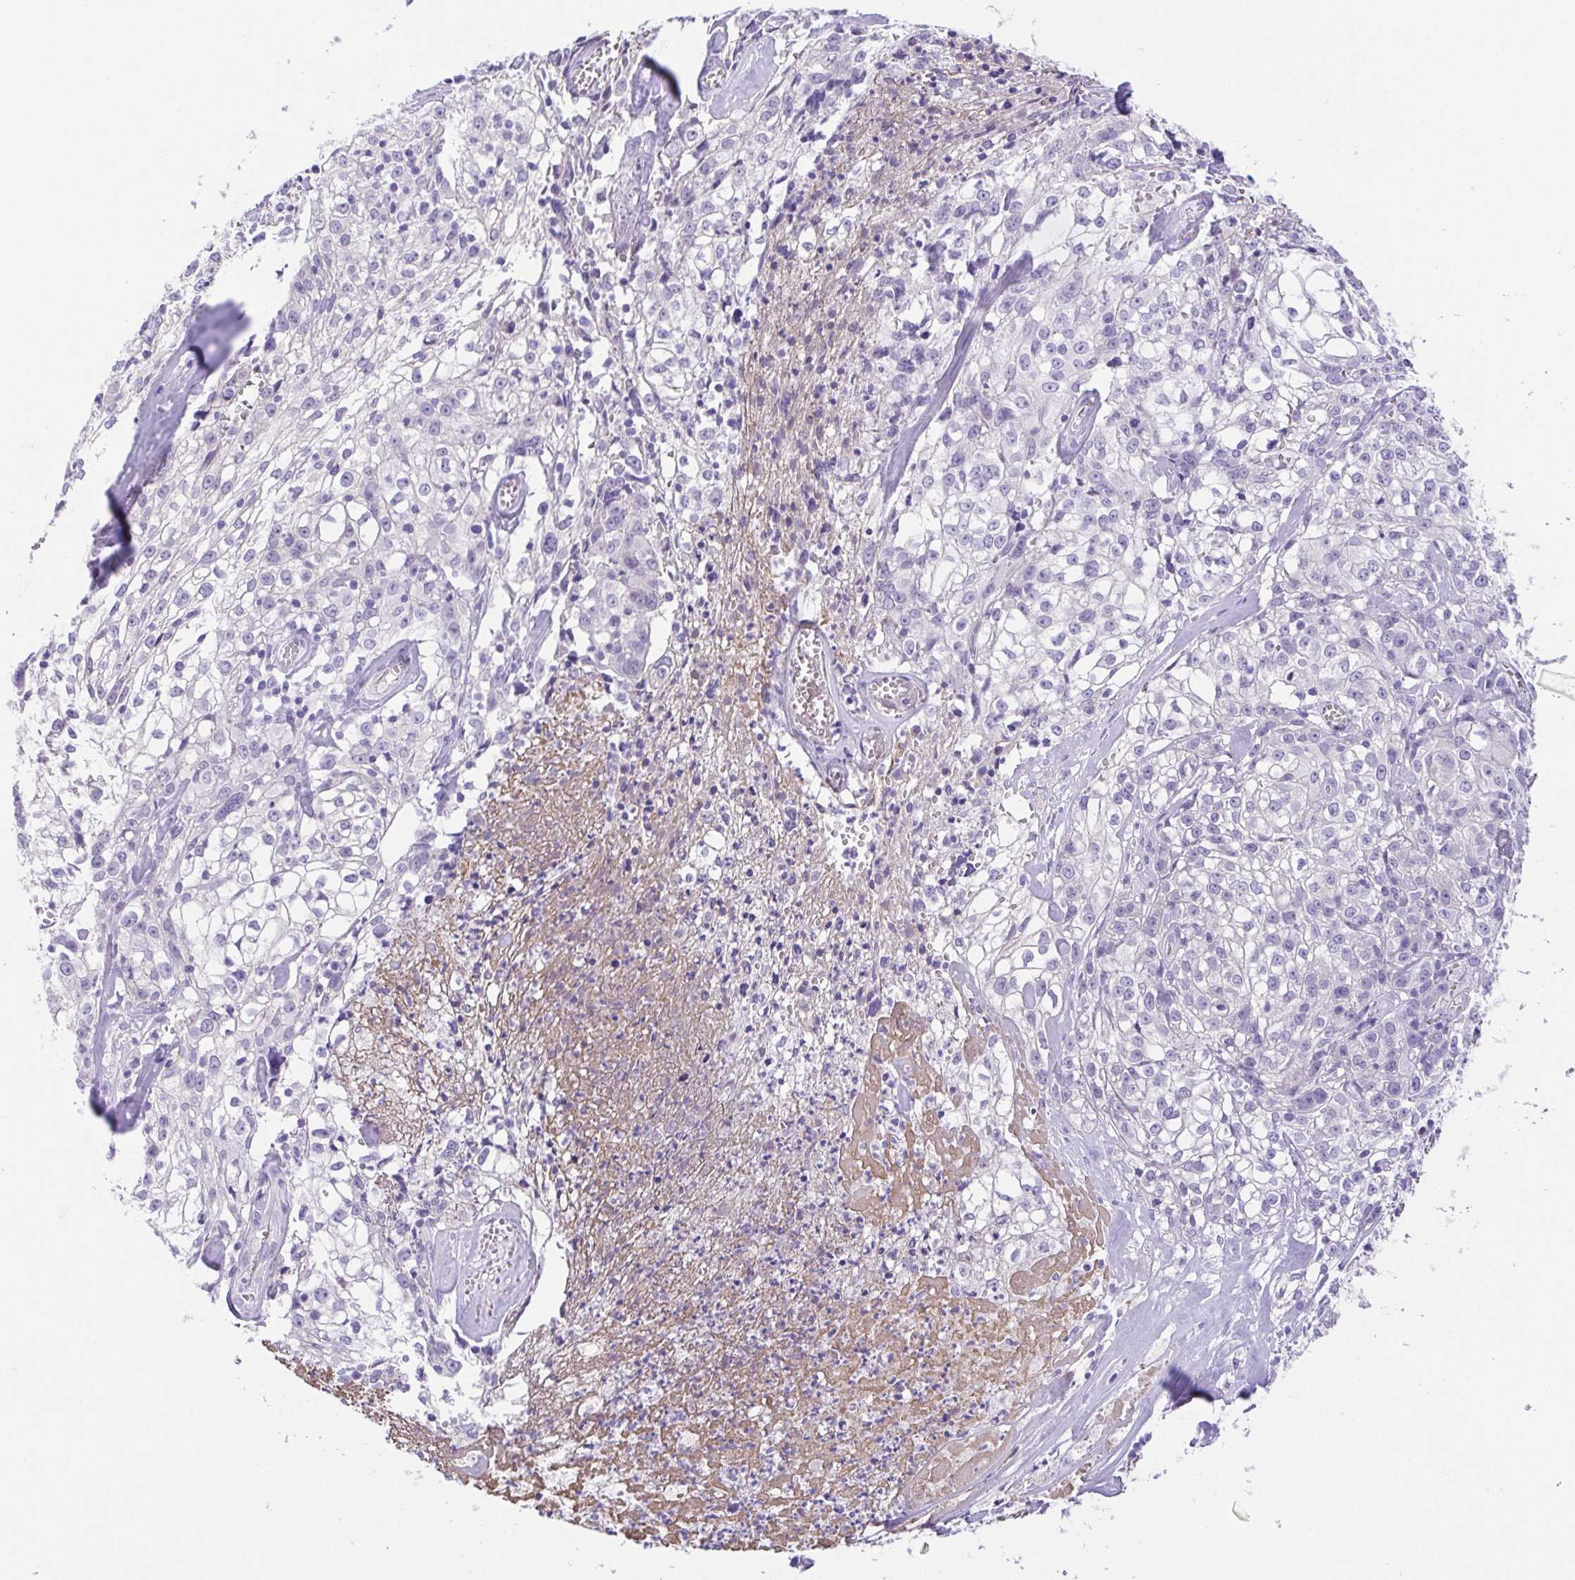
{"staining": {"intensity": "negative", "quantity": "none", "location": "none"}, "tissue": "cervical cancer", "cell_type": "Tumor cells", "image_type": "cancer", "snomed": [{"axis": "morphology", "description": "Squamous cell carcinoma, NOS"}, {"axis": "topography", "description": "Cervix"}], "caption": "There is no significant expression in tumor cells of cervical cancer (squamous cell carcinoma).", "gene": "SPATA4", "patient": {"sex": "female", "age": 85}}